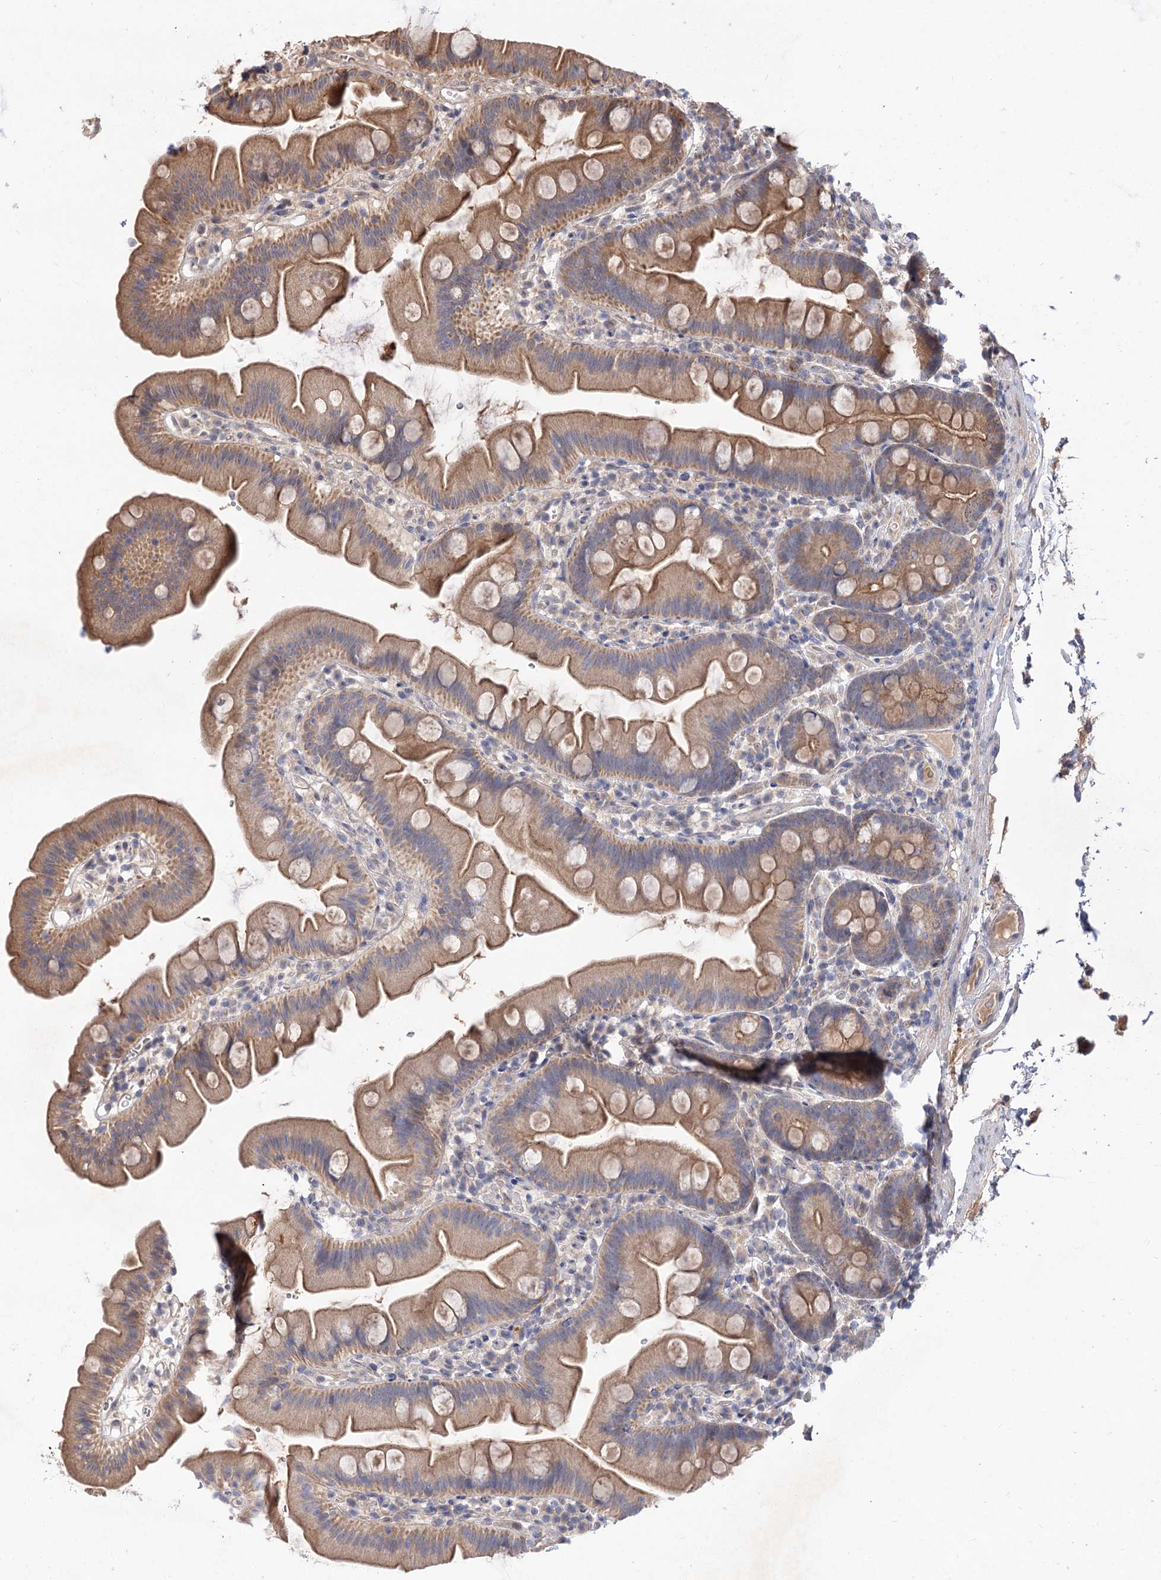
{"staining": {"intensity": "moderate", "quantity": ">75%", "location": "cytoplasmic/membranous"}, "tissue": "small intestine", "cell_type": "Glandular cells", "image_type": "normal", "snomed": [{"axis": "morphology", "description": "Normal tissue, NOS"}, {"axis": "topography", "description": "Small intestine"}], "caption": "Protein staining by immunohistochemistry exhibits moderate cytoplasmic/membranous expression in about >75% of glandular cells in normal small intestine. The staining was performed using DAB (3,3'-diaminobenzidine) to visualize the protein expression in brown, while the nuclei were stained in blue with hematoxylin (Magnification: 20x).", "gene": "FBXW8", "patient": {"sex": "female", "age": 68}}